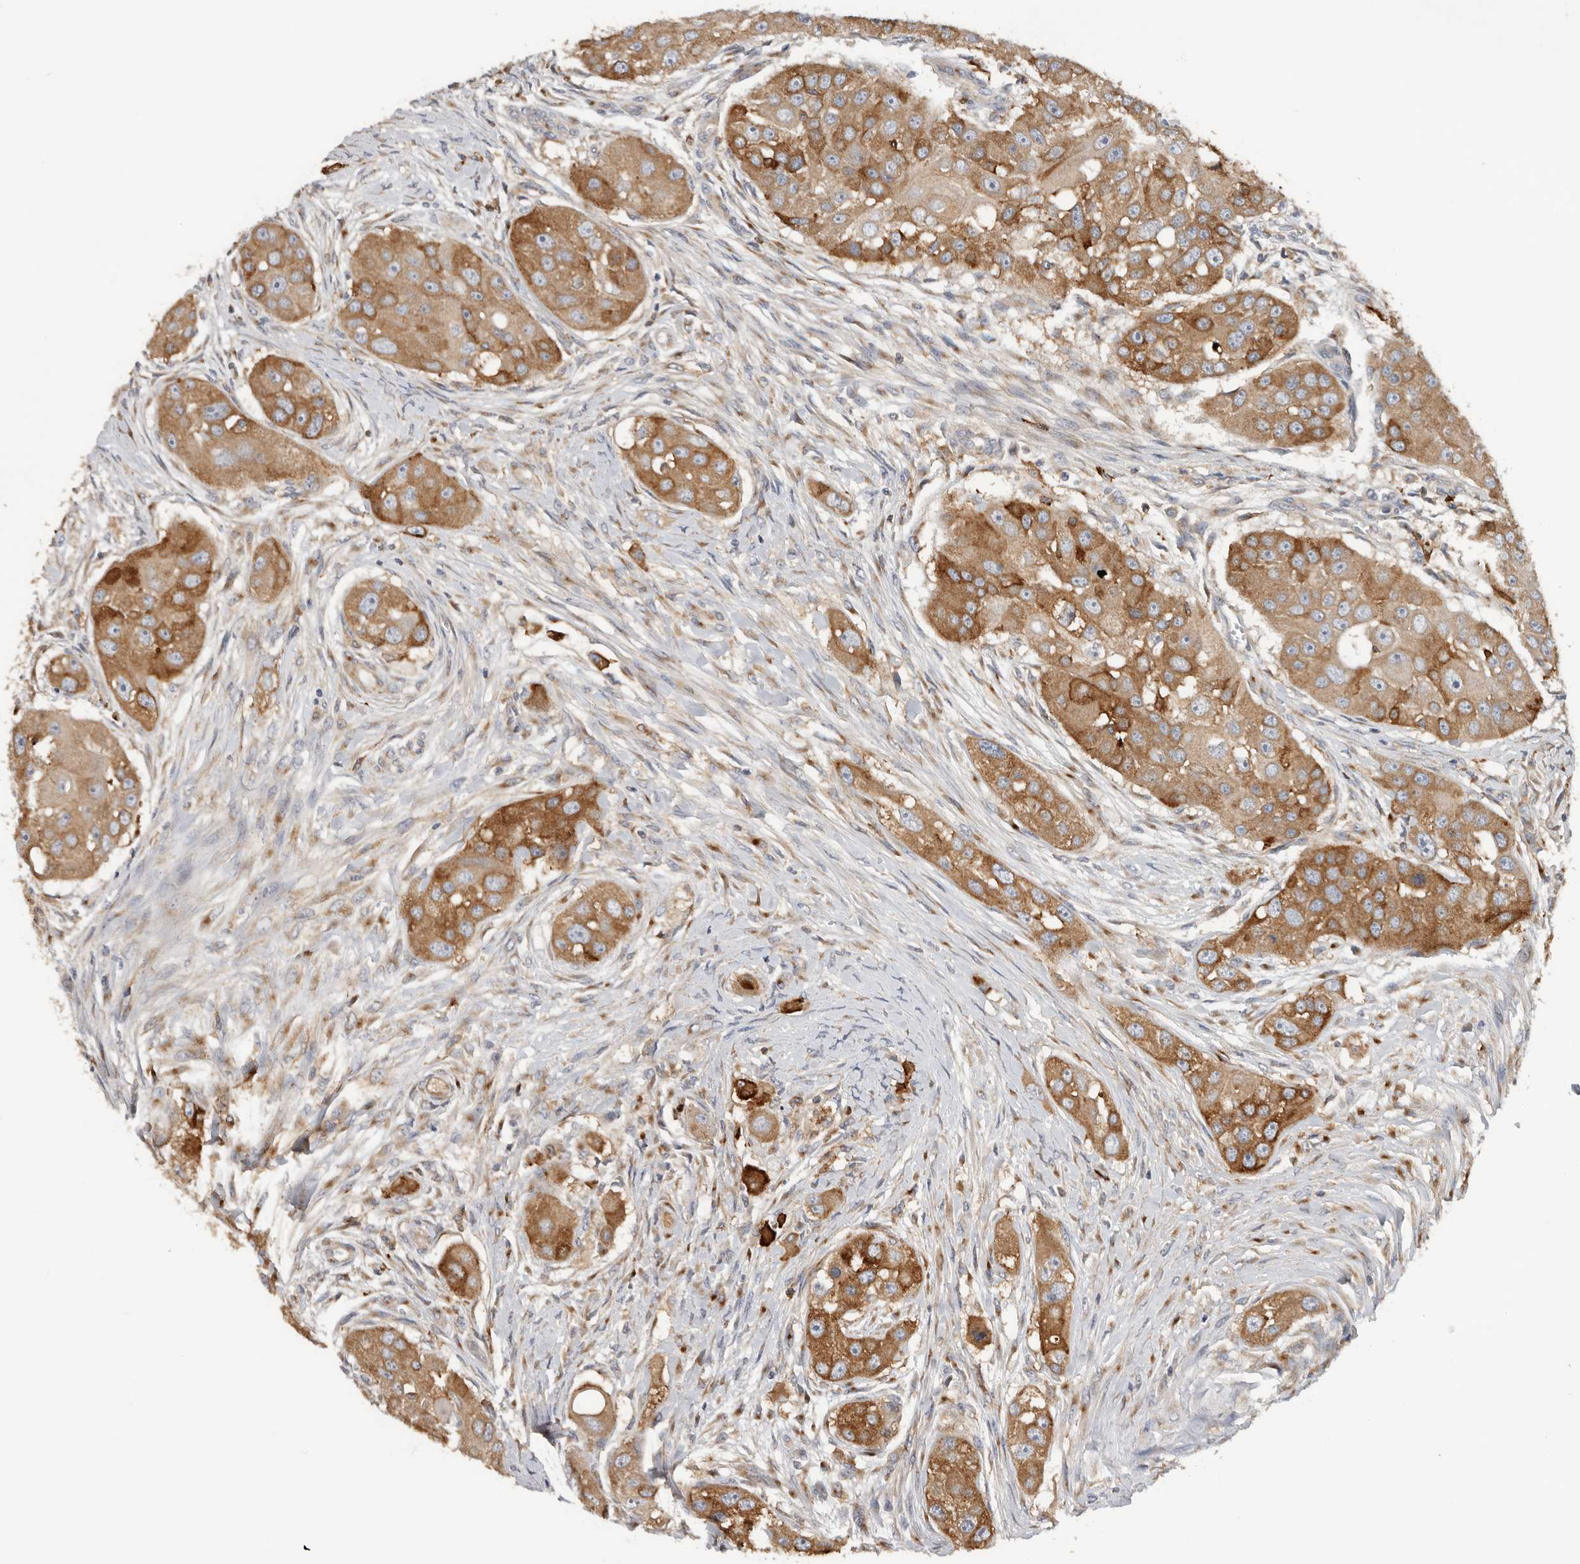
{"staining": {"intensity": "moderate", "quantity": ">75%", "location": "cytoplasmic/membranous"}, "tissue": "head and neck cancer", "cell_type": "Tumor cells", "image_type": "cancer", "snomed": [{"axis": "morphology", "description": "Normal tissue, NOS"}, {"axis": "morphology", "description": "Squamous cell carcinoma, NOS"}, {"axis": "topography", "description": "Skeletal muscle"}, {"axis": "topography", "description": "Head-Neck"}], "caption": "Protein staining of head and neck cancer (squamous cell carcinoma) tissue demonstrates moderate cytoplasmic/membranous expression in about >75% of tumor cells.", "gene": "TFRC", "patient": {"sex": "male", "age": 51}}